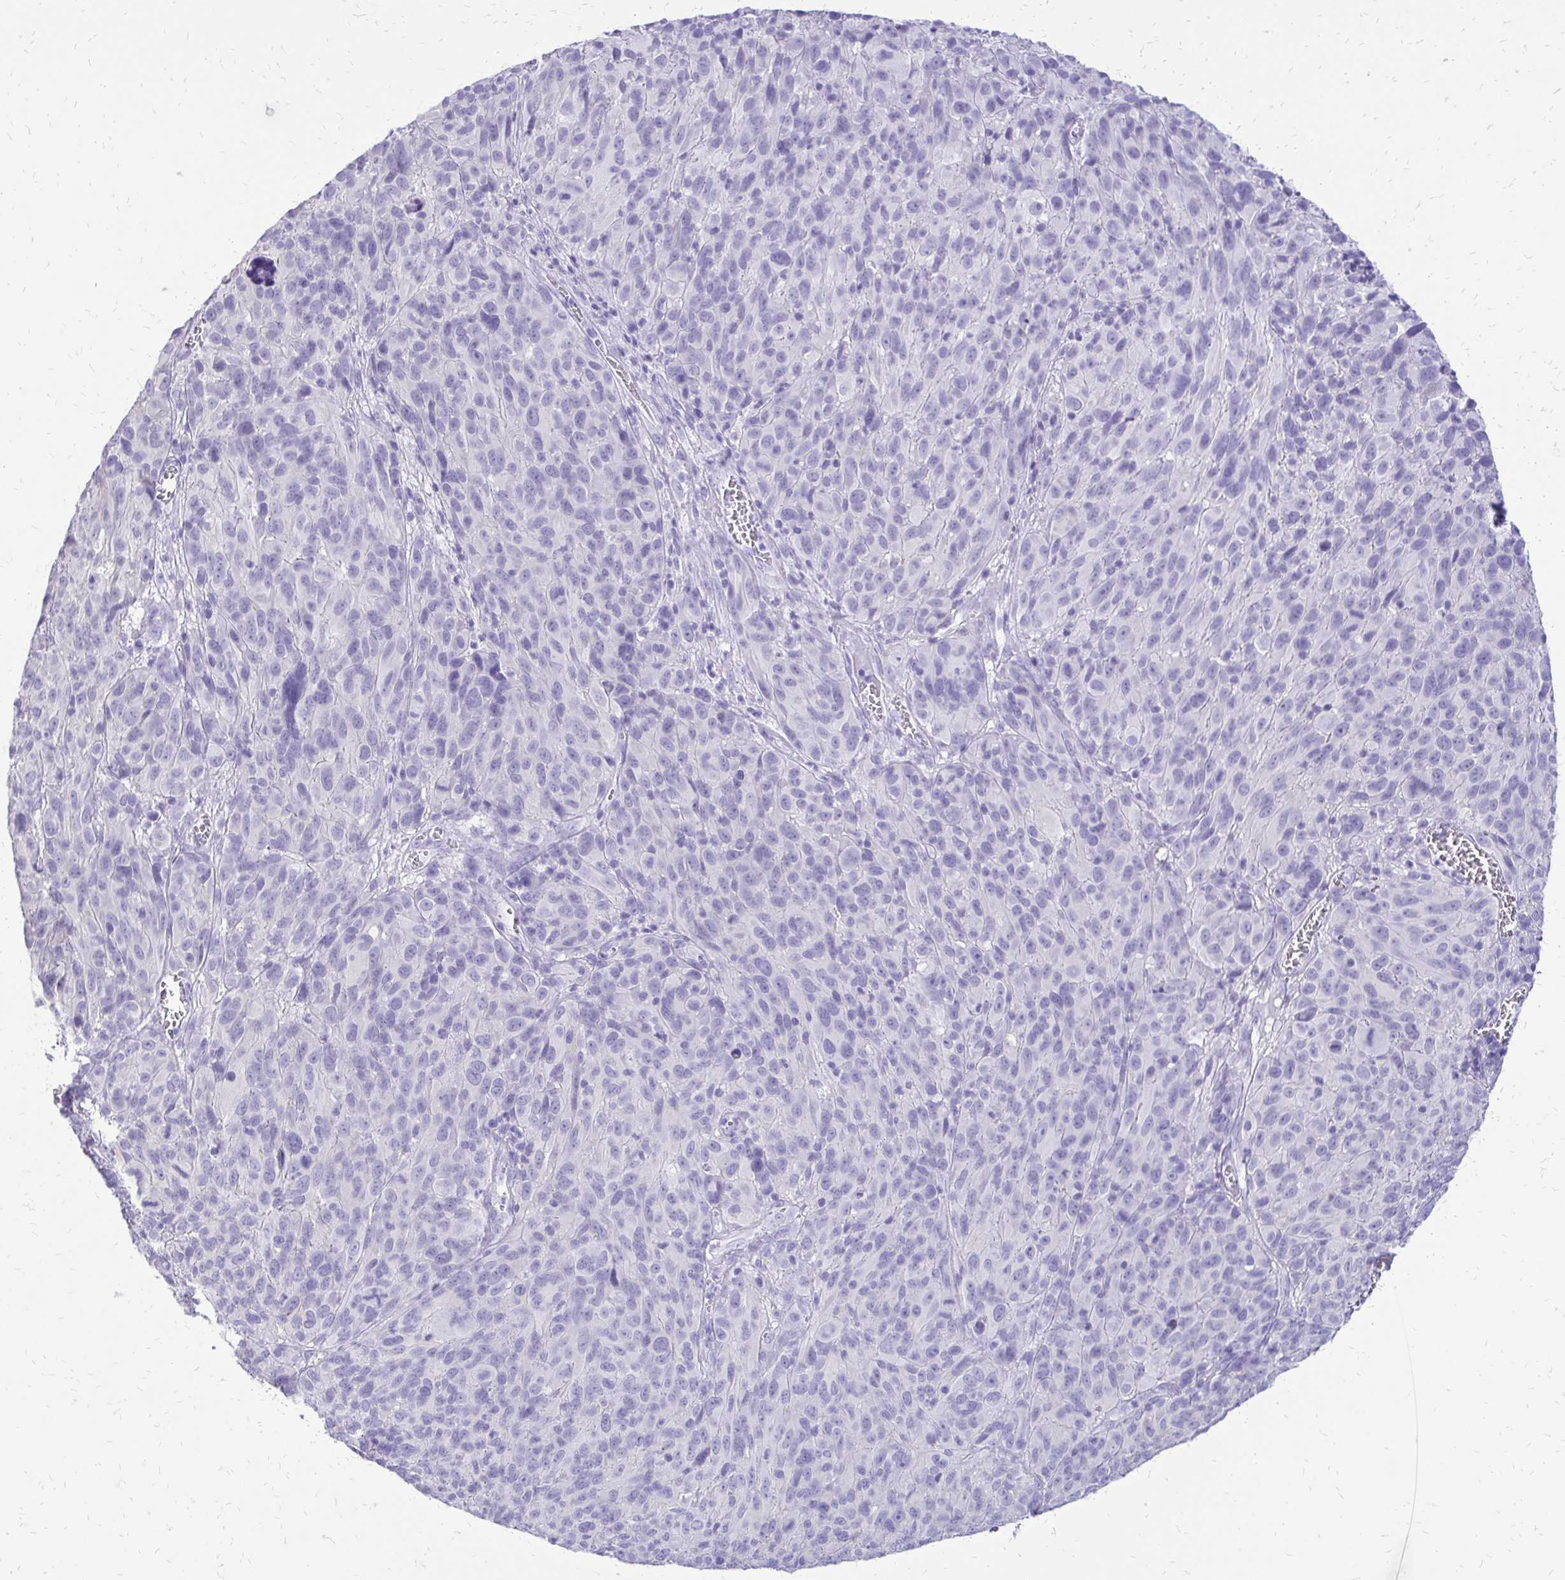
{"staining": {"intensity": "negative", "quantity": "none", "location": "none"}, "tissue": "melanoma", "cell_type": "Tumor cells", "image_type": "cancer", "snomed": [{"axis": "morphology", "description": "Malignant melanoma, NOS"}, {"axis": "topography", "description": "Skin"}], "caption": "Immunohistochemical staining of melanoma exhibits no significant expression in tumor cells.", "gene": "SLC32A1", "patient": {"sex": "male", "age": 51}}